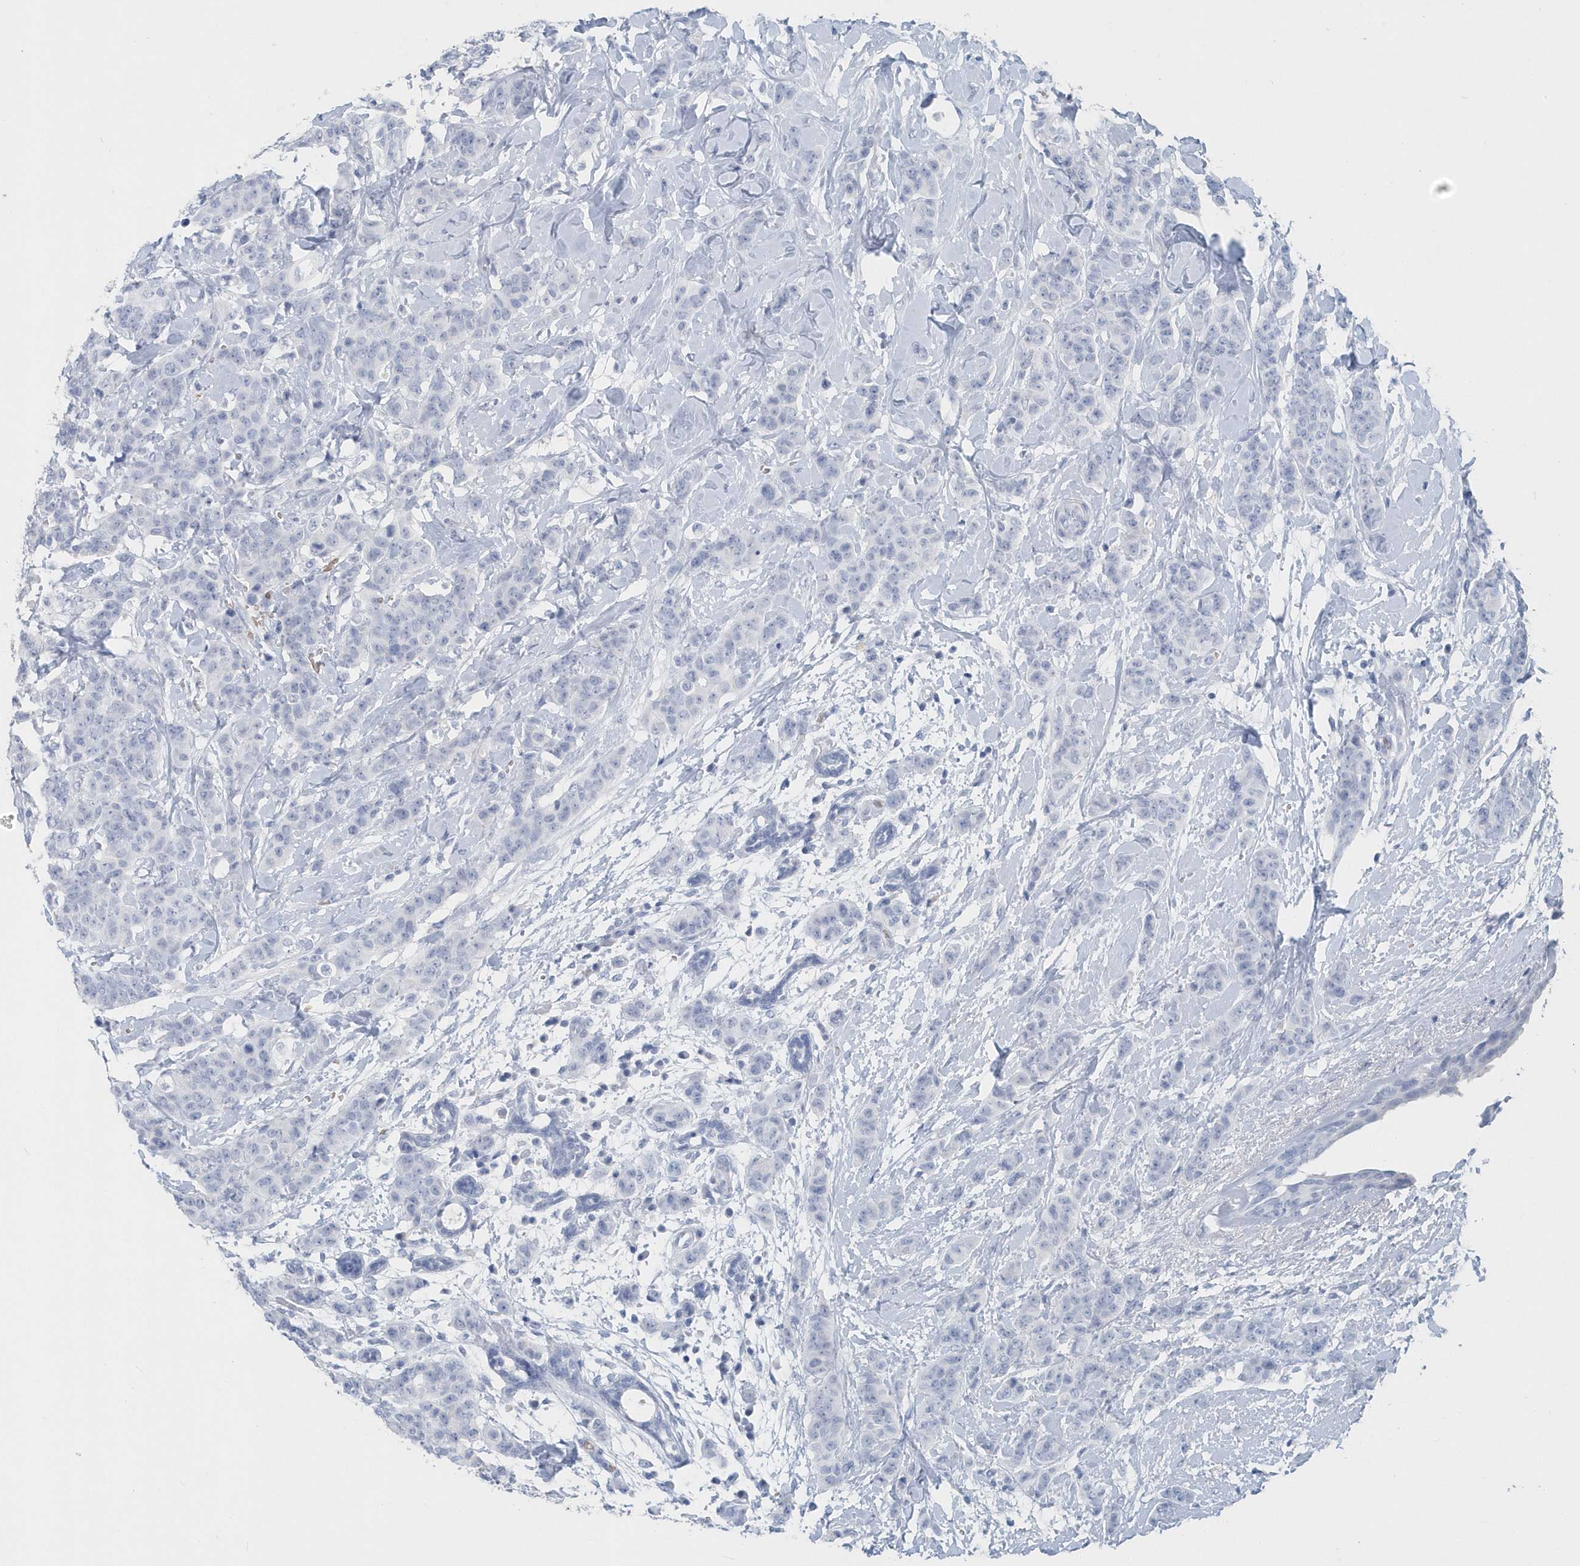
{"staining": {"intensity": "negative", "quantity": "none", "location": "none"}, "tissue": "breast cancer", "cell_type": "Tumor cells", "image_type": "cancer", "snomed": [{"axis": "morphology", "description": "Normal tissue, NOS"}, {"axis": "morphology", "description": "Duct carcinoma"}, {"axis": "topography", "description": "Breast"}], "caption": "Human breast intraductal carcinoma stained for a protein using IHC reveals no positivity in tumor cells.", "gene": "HBA2", "patient": {"sex": "female", "age": 40}}